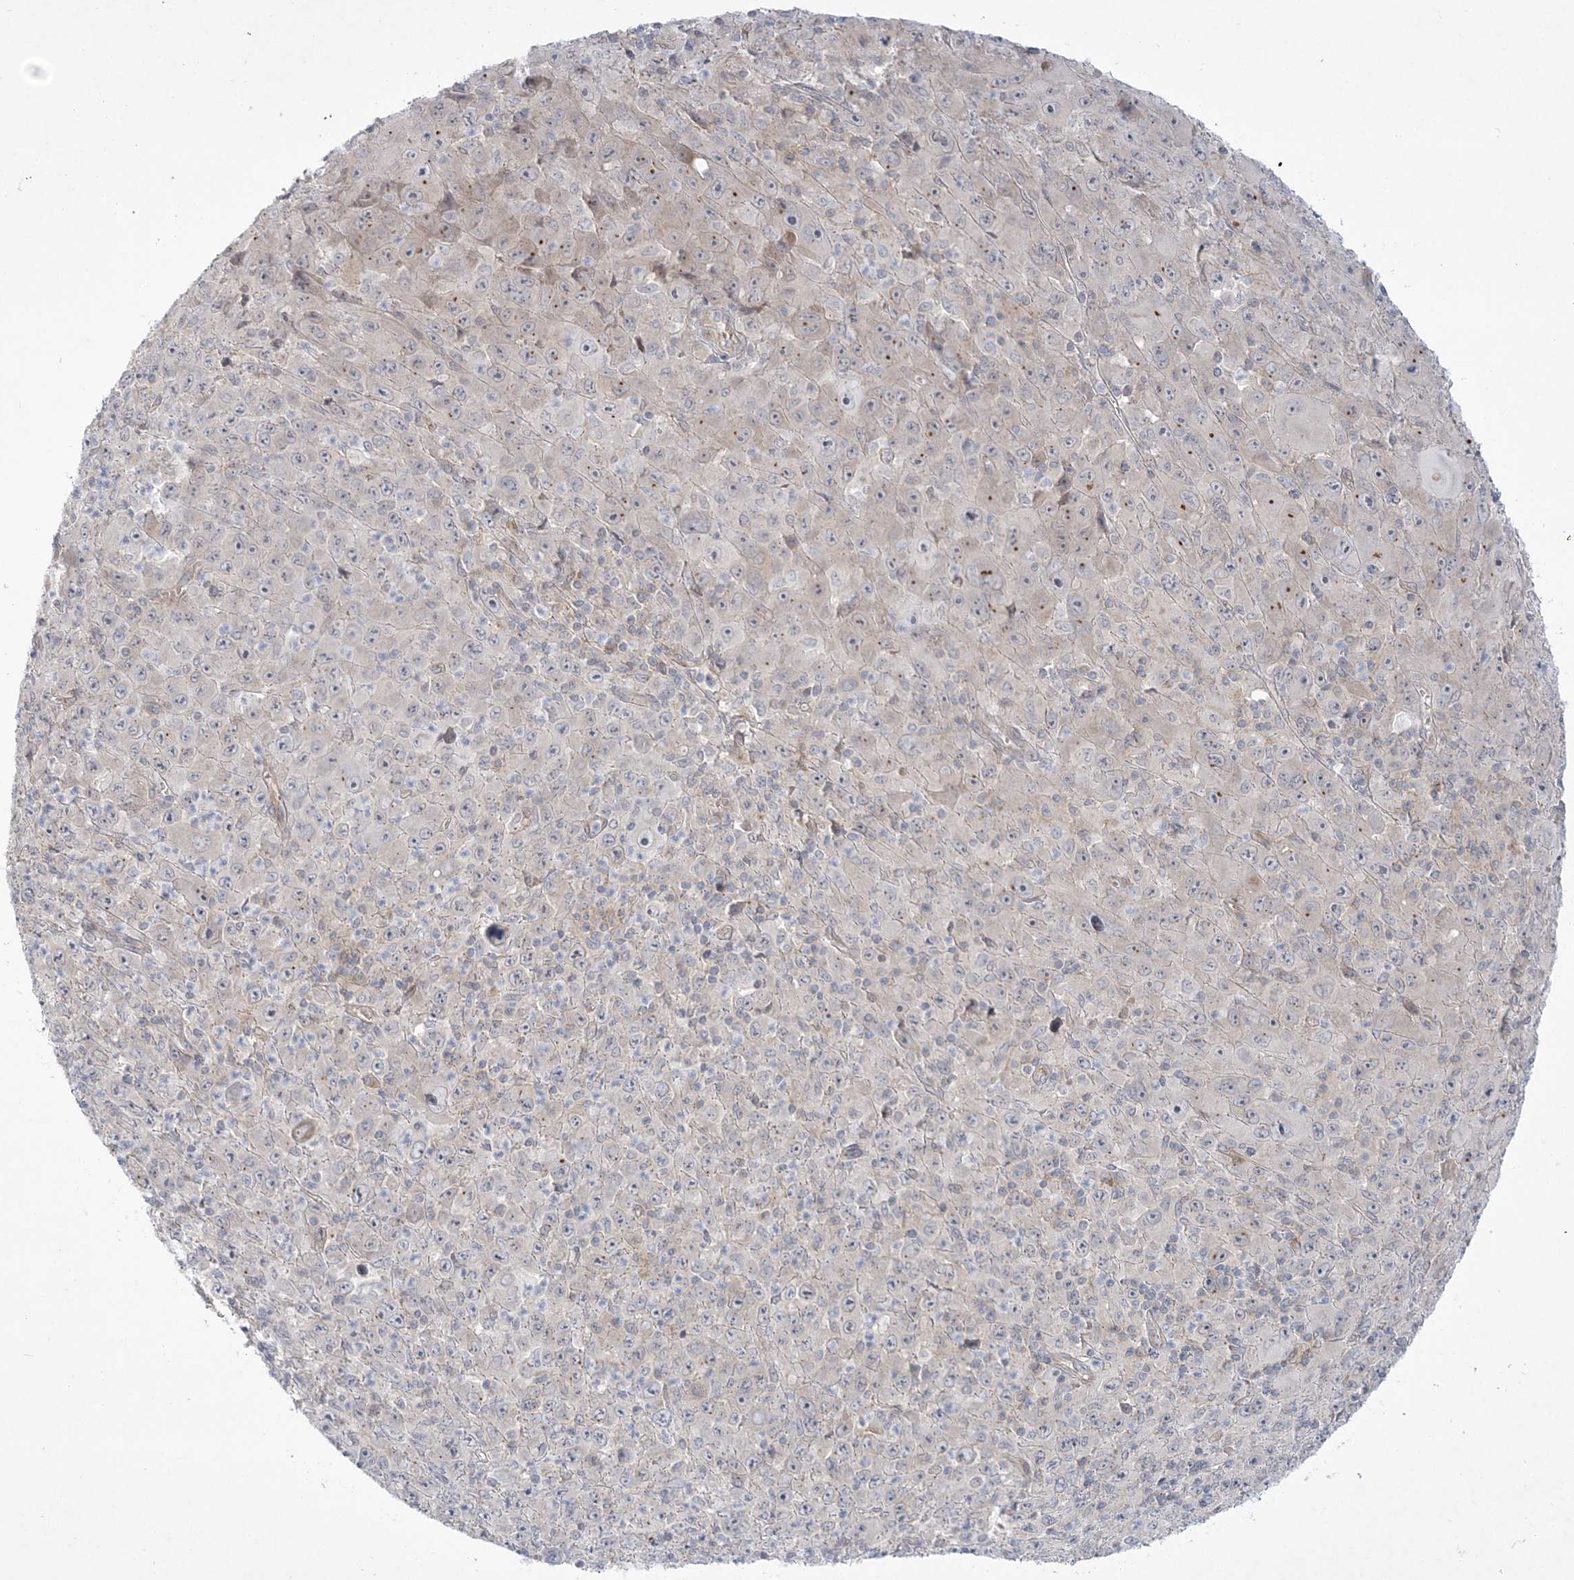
{"staining": {"intensity": "weak", "quantity": "<25%", "location": "cytoplasmic/membranous"}, "tissue": "melanoma", "cell_type": "Tumor cells", "image_type": "cancer", "snomed": [{"axis": "morphology", "description": "Malignant melanoma, Metastatic site"}, {"axis": "topography", "description": "Skin"}], "caption": "The photomicrograph displays no significant expression in tumor cells of melanoma.", "gene": "ADAMTS12", "patient": {"sex": "female", "age": 56}}